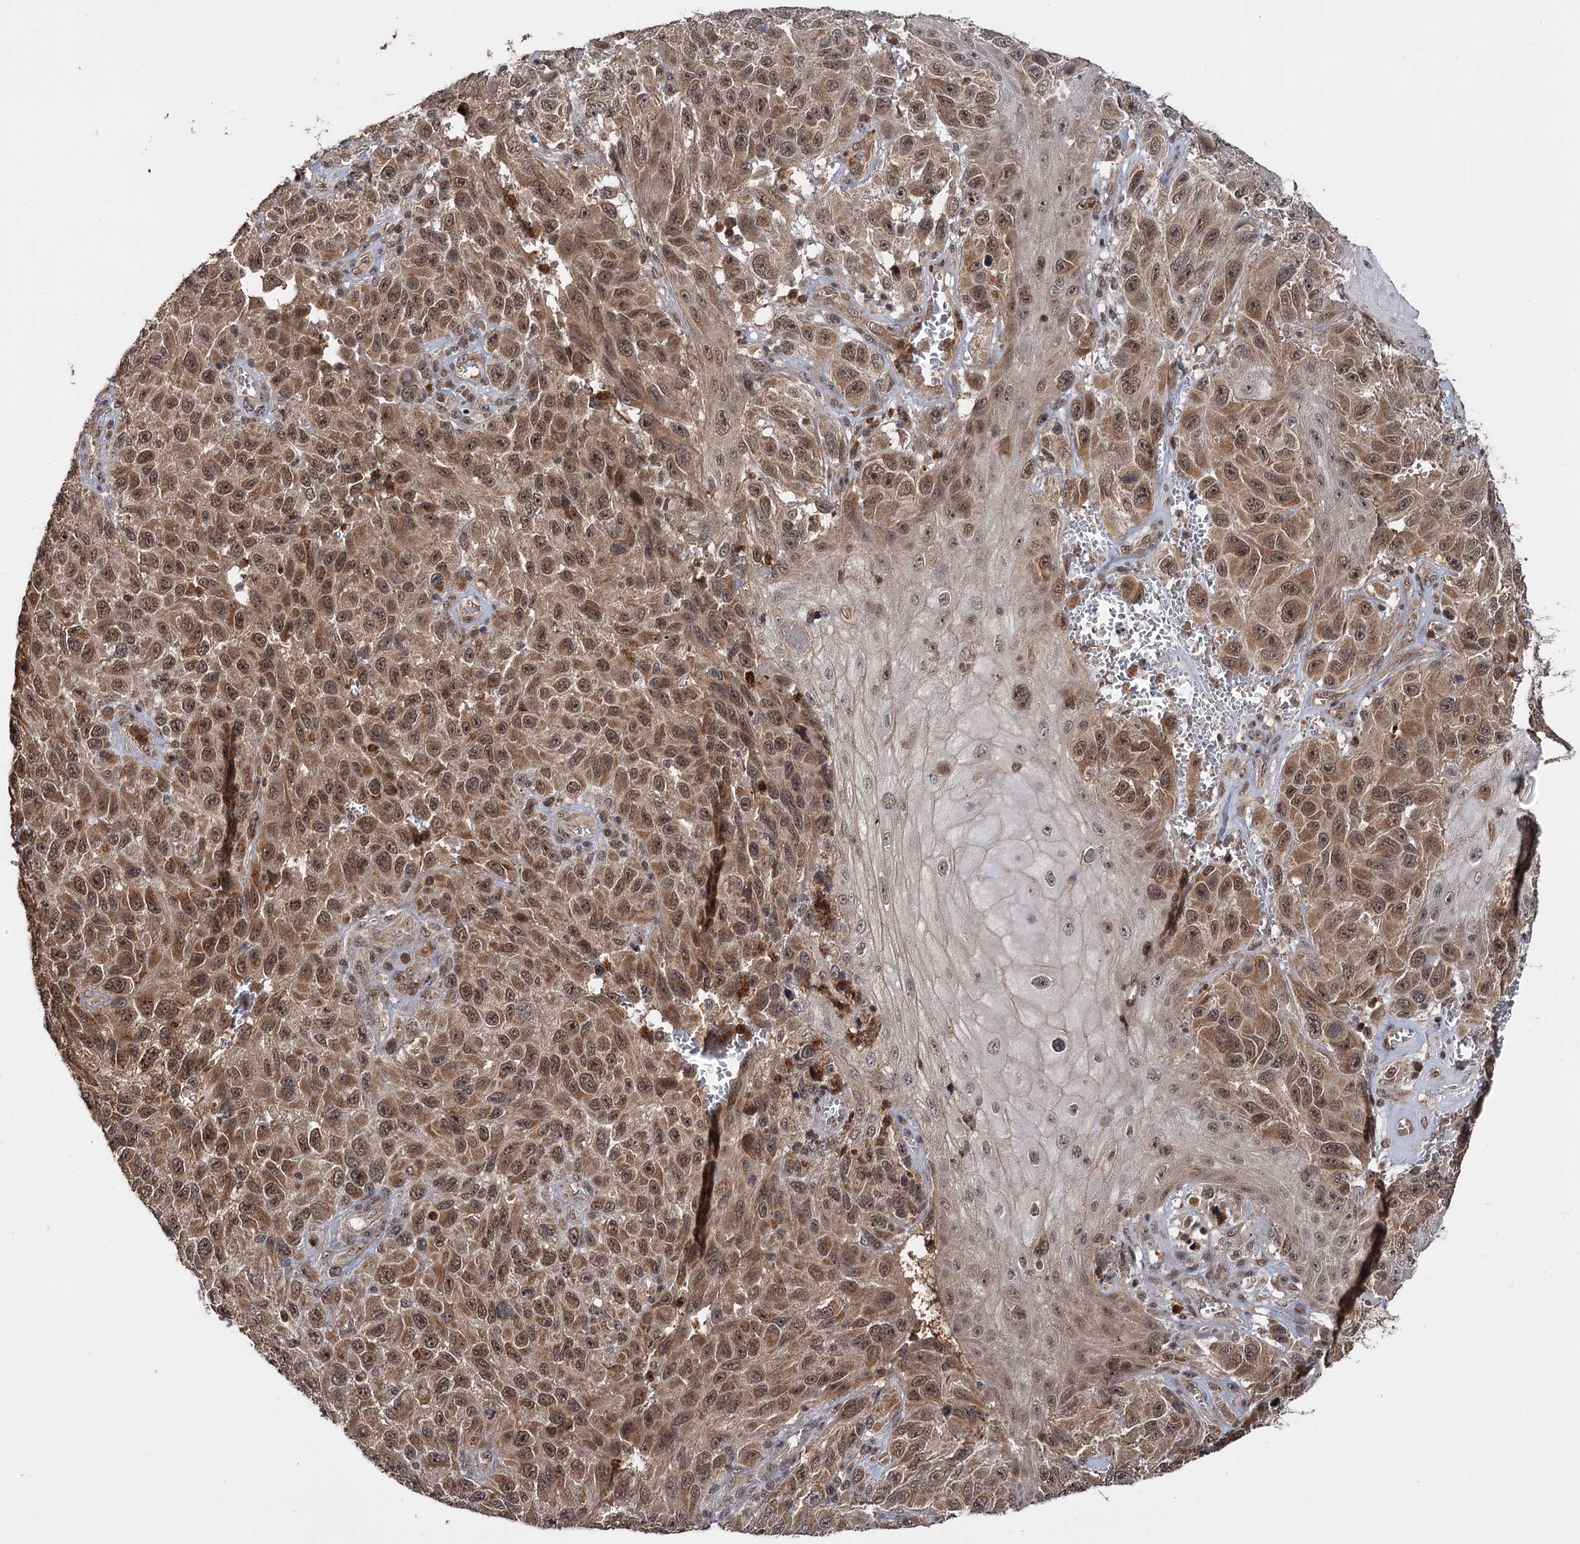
{"staining": {"intensity": "moderate", "quantity": ">75%", "location": "cytoplasmic/membranous,nuclear"}, "tissue": "melanoma", "cell_type": "Tumor cells", "image_type": "cancer", "snomed": [{"axis": "morphology", "description": "Normal tissue, NOS"}, {"axis": "morphology", "description": "Malignant melanoma, NOS"}, {"axis": "topography", "description": "Skin"}], "caption": "Human melanoma stained with a protein marker shows moderate staining in tumor cells.", "gene": "KANSL2", "patient": {"sex": "female", "age": 96}}